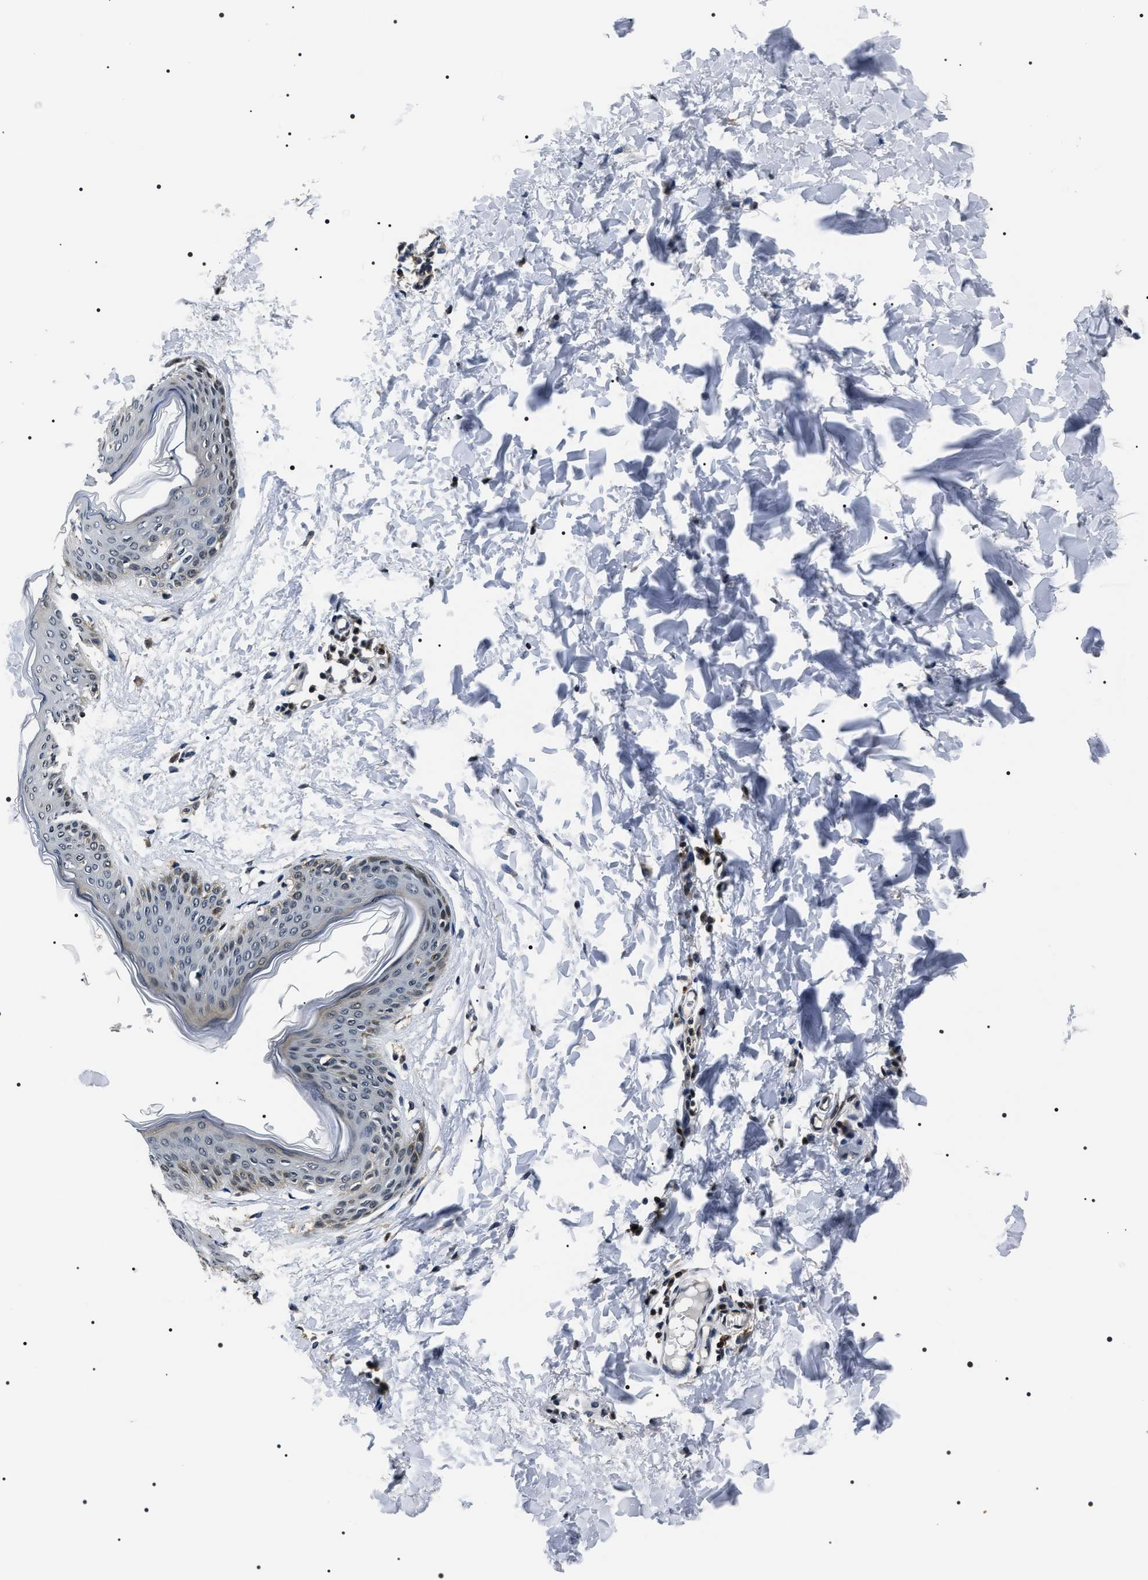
{"staining": {"intensity": "weak", "quantity": "25%-75%", "location": "cytoplasmic/membranous"}, "tissue": "skin", "cell_type": "Fibroblasts", "image_type": "normal", "snomed": [{"axis": "morphology", "description": "Normal tissue, NOS"}, {"axis": "topography", "description": "Skin"}], "caption": "Immunohistochemistry (IHC) (DAB (3,3'-diaminobenzidine)) staining of unremarkable human skin exhibits weak cytoplasmic/membranous protein expression in approximately 25%-75% of fibroblasts. (IHC, brightfield microscopy, high magnification).", "gene": "SIPA1", "patient": {"sex": "female", "age": 17}}